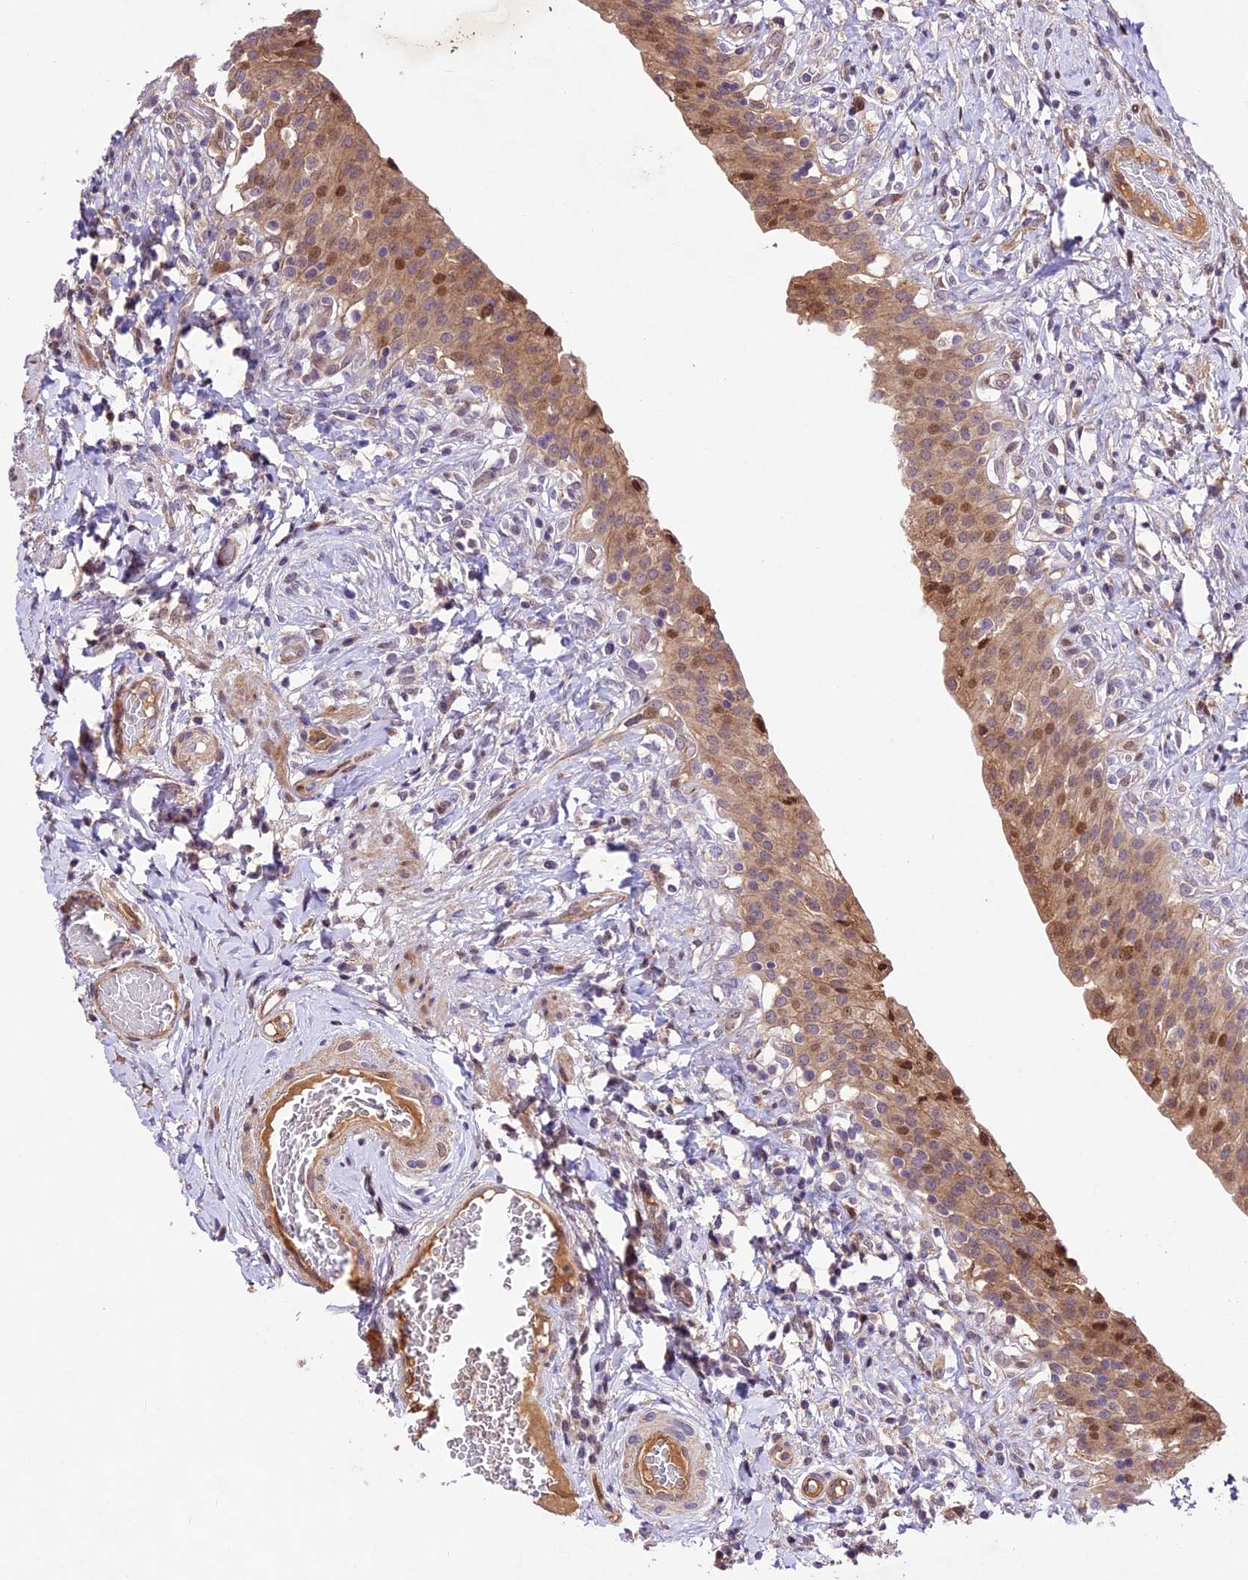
{"staining": {"intensity": "moderate", "quantity": ">75%", "location": "cytoplasmic/membranous,nuclear"}, "tissue": "urinary bladder", "cell_type": "Urothelial cells", "image_type": "normal", "snomed": [{"axis": "morphology", "description": "Normal tissue, NOS"}, {"axis": "morphology", "description": "Inflammation, NOS"}, {"axis": "topography", "description": "Urinary bladder"}], "caption": "This photomicrograph shows immunohistochemistry staining of unremarkable urinary bladder, with medium moderate cytoplasmic/membranous,nuclear staining in approximately >75% of urothelial cells.", "gene": "CCSER1", "patient": {"sex": "male", "age": 64}}